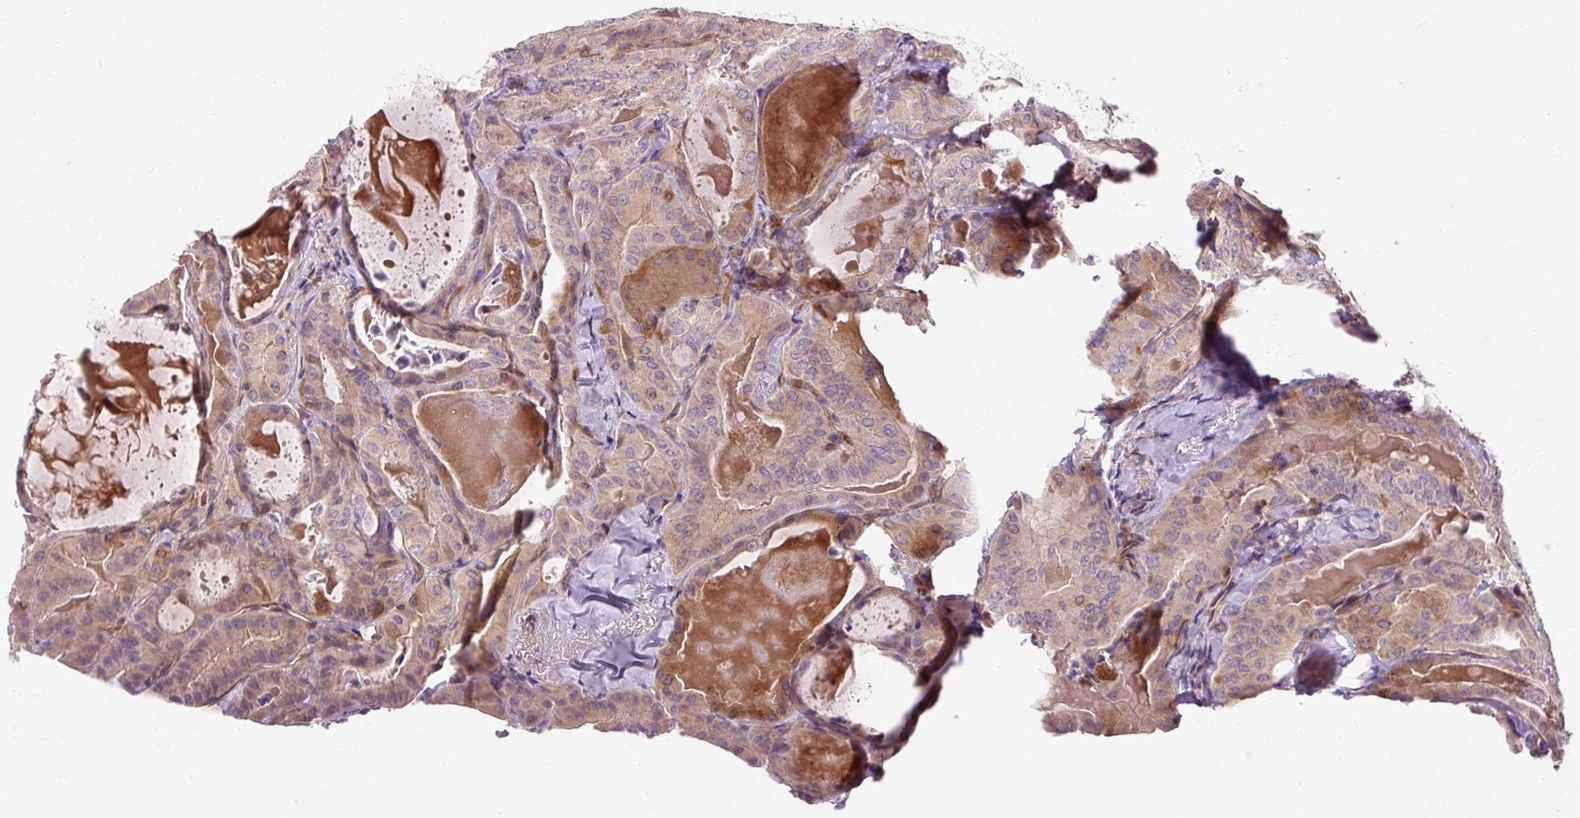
{"staining": {"intensity": "moderate", "quantity": "25%-75%", "location": "cytoplasmic/membranous"}, "tissue": "thyroid cancer", "cell_type": "Tumor cells", "image_type": "cancer", "snomed": [{"axis": "morphology", "description": "Papillary adenocarcinoma, NOS"}, {"axis": "topography", "description": "Thyroid gland"}], "caption": "A histopathology image showing moderate cytoplasmic/membranous staining in approximately 25%-75% of tumor cells in thyroid cancer, as visualized by brown immunohistochemical staining.", "gene": "PCDHGB3", "patient": {"sex": "female", "age": 68}}